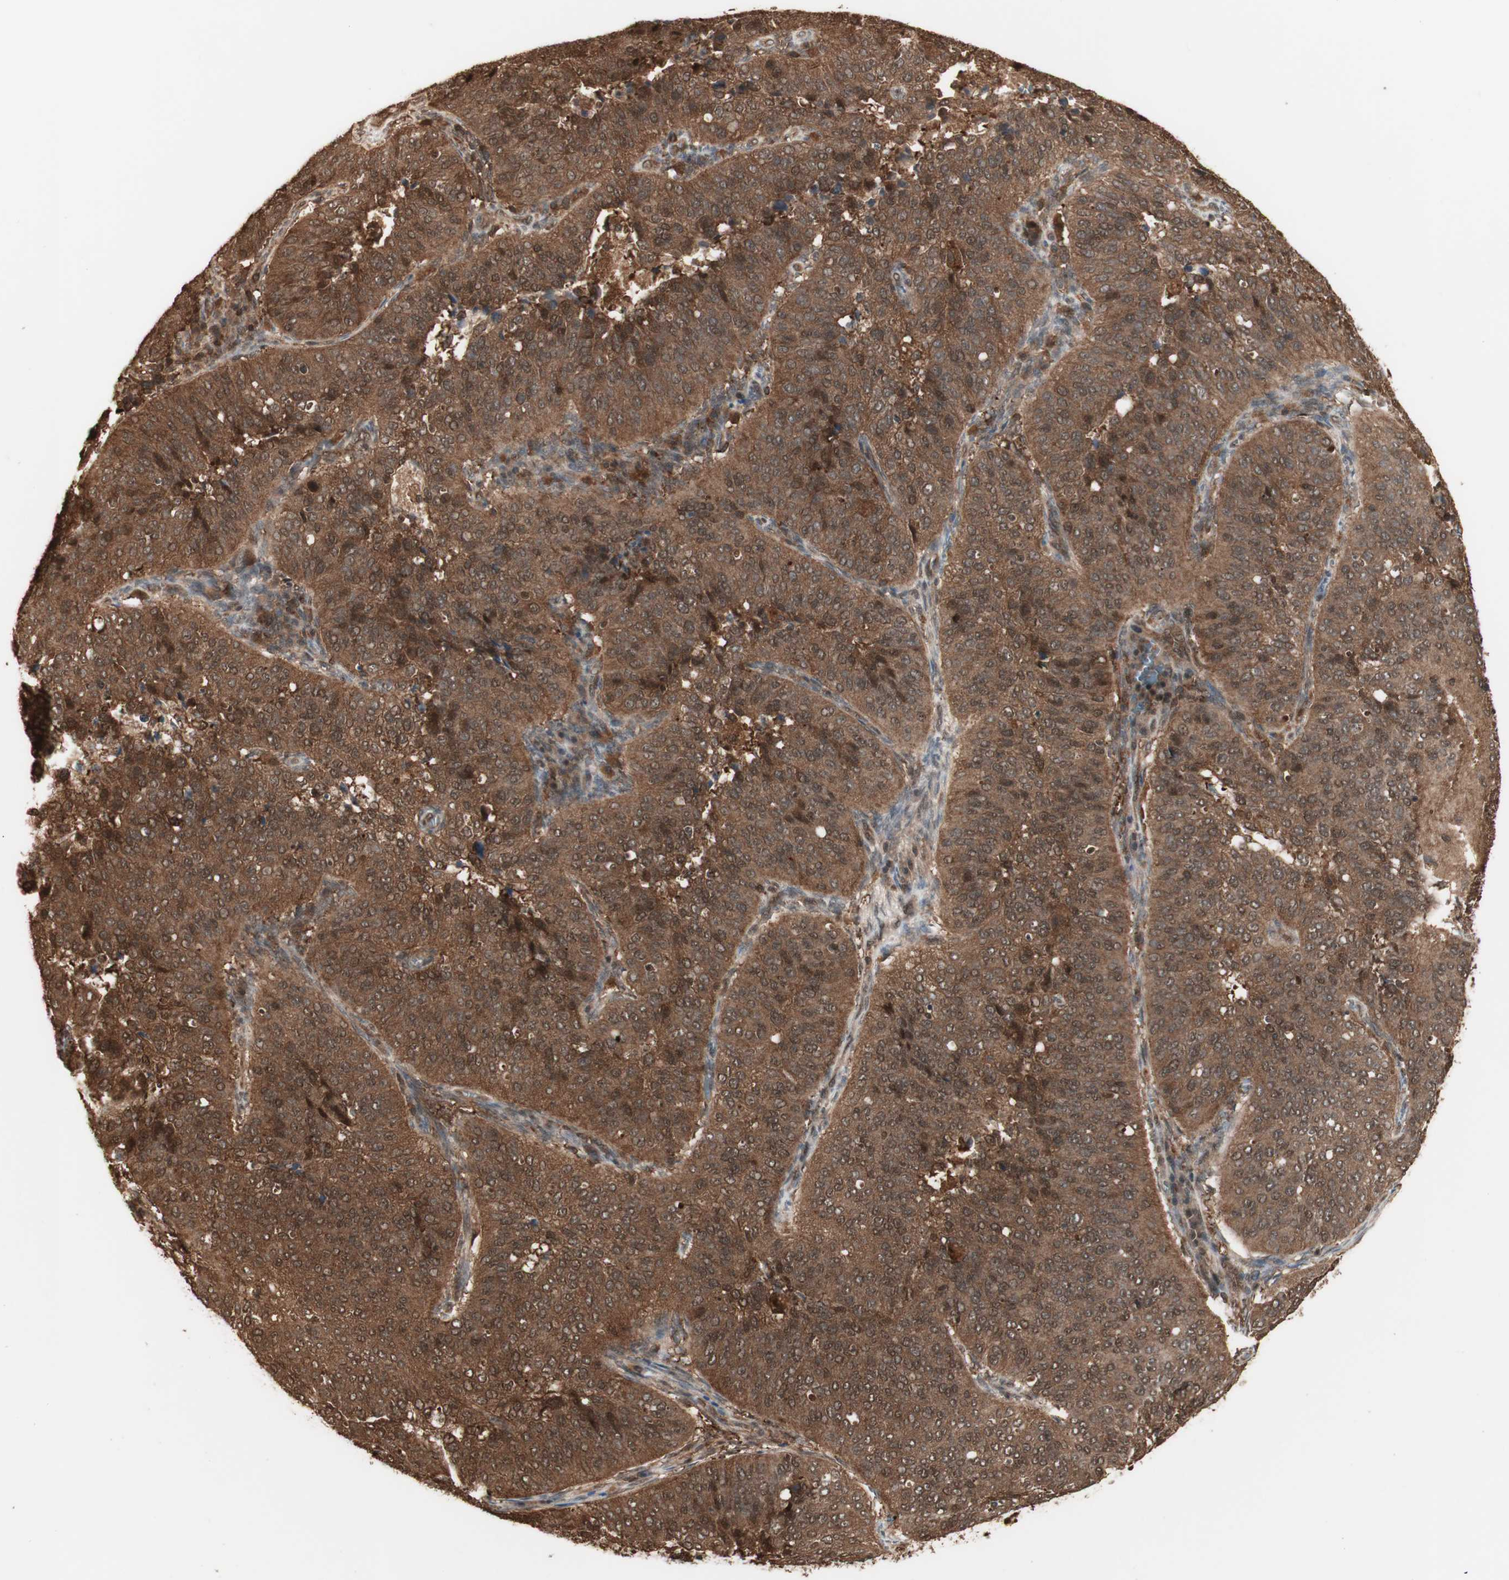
{"staining": {"intensity": "strong", "quantity": ">75%", "location": "cytoplasmic/membranous,nuclear"}, "tissue": "cervical cancer", "cell_type": "Tumor cells", "image_type": "cancer", "snomed": [{"axis": "morphology", "description": "Normal tissue, NOS"}, {"axis": "morphology", "description": "Squamous cell carcinoma, NOS"}, {"axis": "topography", "description": "Cervix"}], "caption": "Cervical squamous cell carcinoma stained with DAB (3,3'-diaminobenzidine) immunohistochemistry demonstrates high levels of strong cytoplasmic/membranous and nuclear expression in about >75% of tumor cells.", "gene": "YWHAB", "patient": {"sex": "female", "age": 39}}